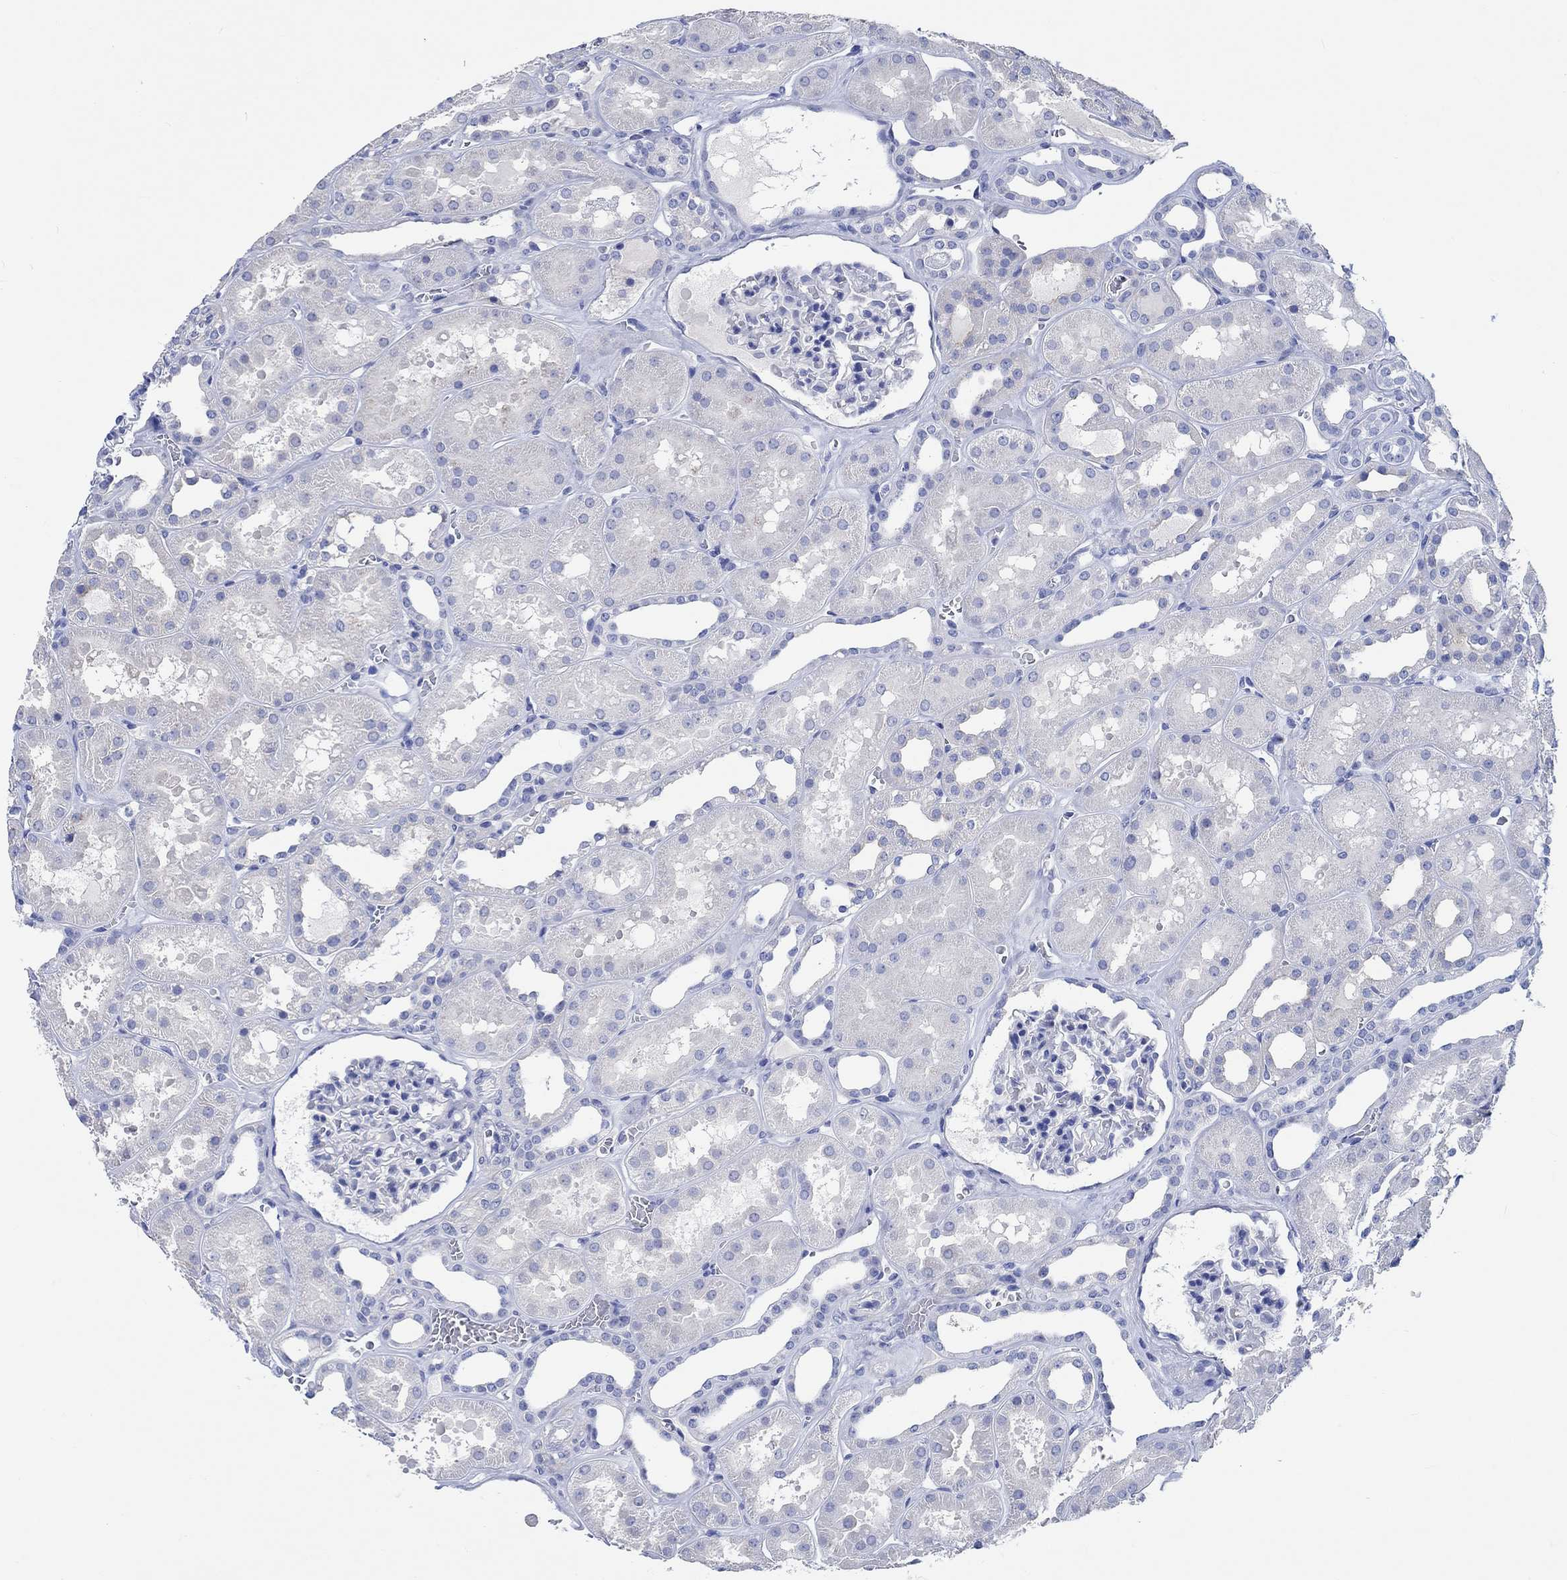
{"staining": {"intensity": "negative", "quantity": "none", "location": "none"}, "tissue": "kidney", "cell_type": "Cells in glomeruli", "image_type": "normal", "snomed": [{"axis": "morphology", "description": "Normal tissue, NOS"}, {"axis": "topography", "description": "Kidney"}], "caption": "This is an immunohistochemistry (IHC) histopathology image of normal kidney. There is no staining in cells in glomeruli.", "gene": "SHISA4", "patient": {"sex": "female", "age": 41}}